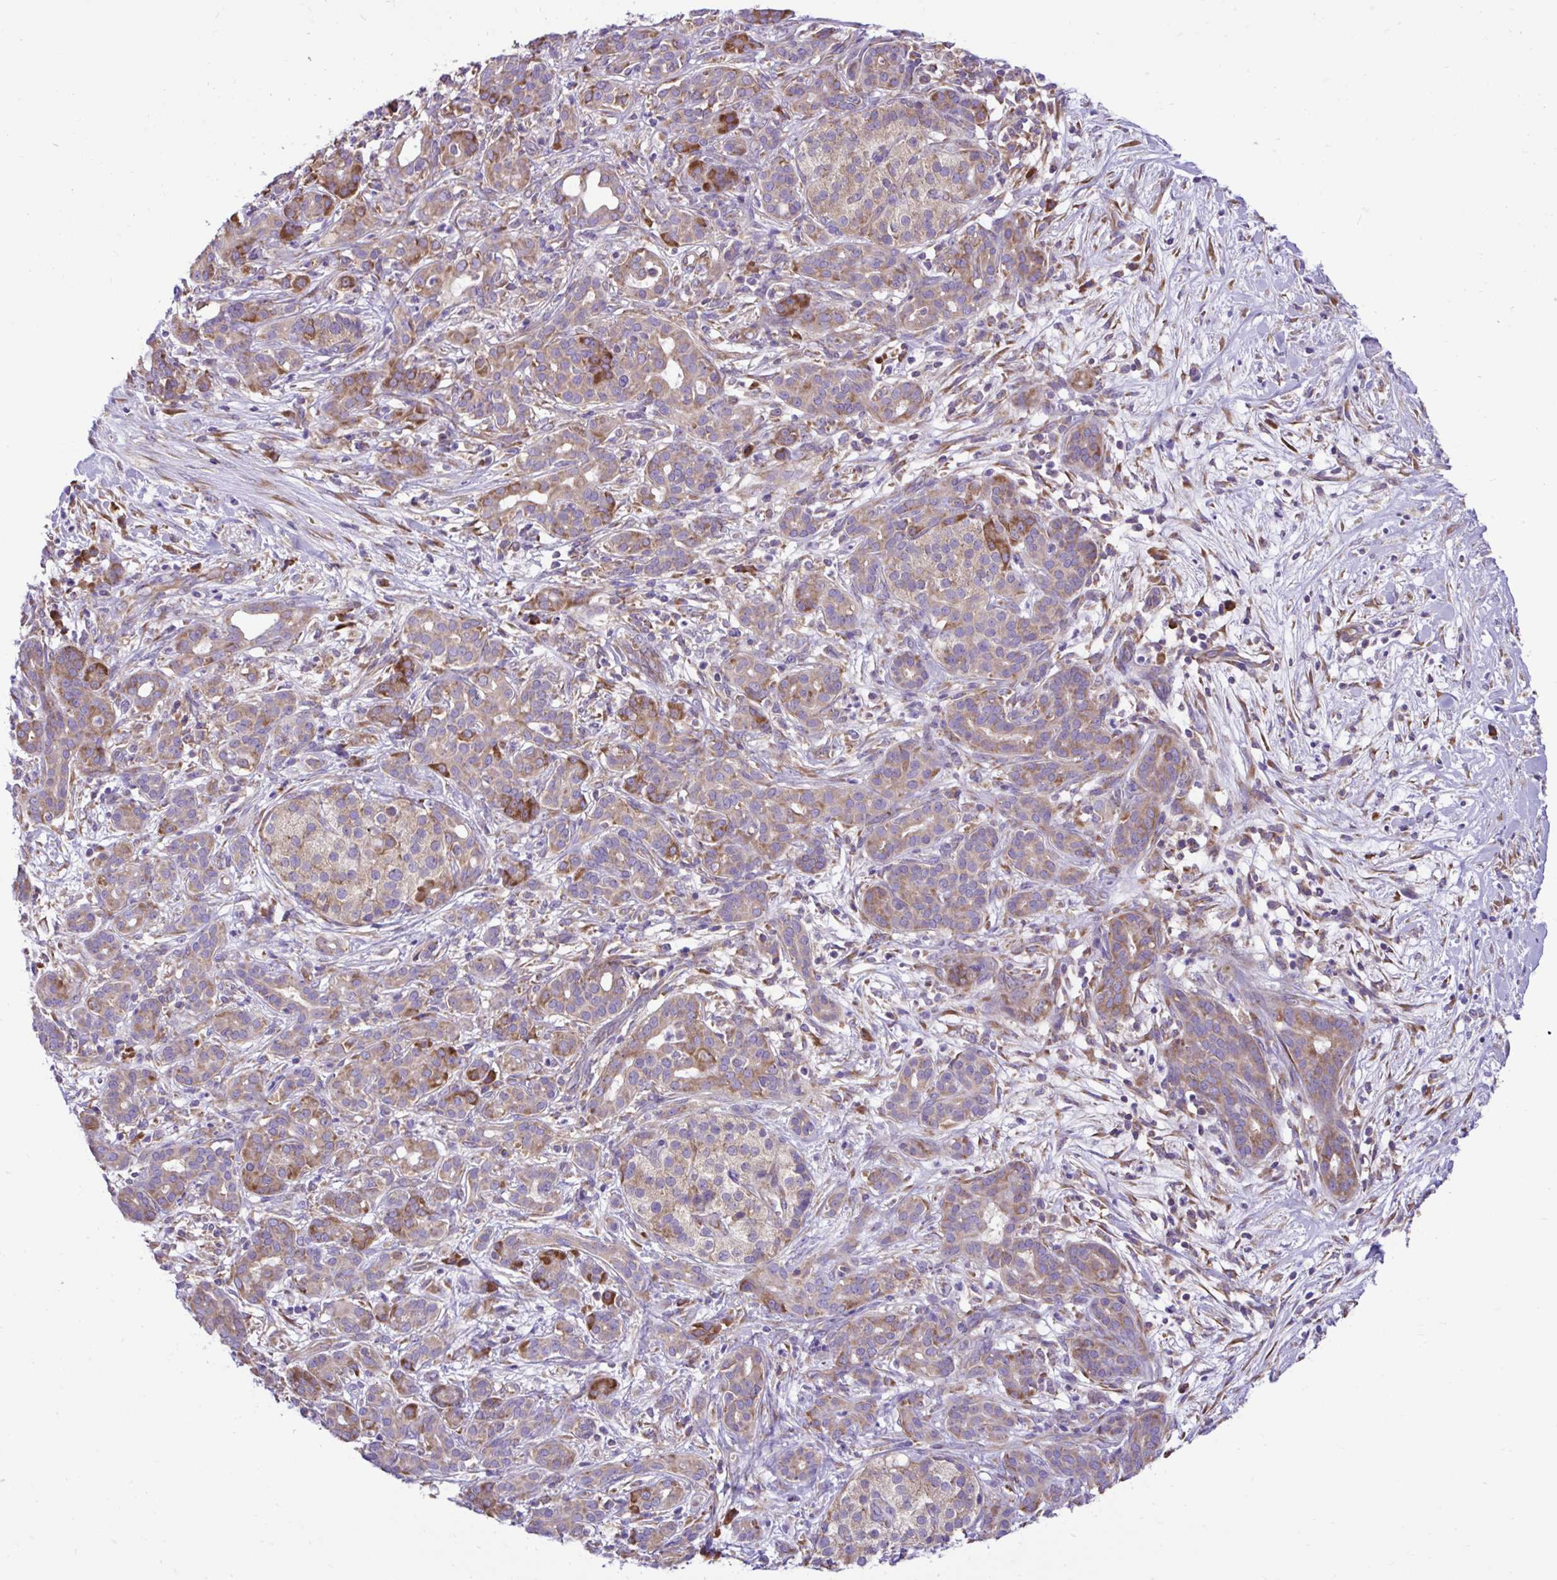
{"staining": {"intensity": "moderate", "quantity": "25%-75%", "location": "cytoplasmic/membranous"}, "tissue": "pancreatic cancer", "cell_type": "Tumor cells", "image_type": "cancer", "snomed": [{"axis": "morphology", "description": "Adenocarcinoma, NOS"}, {"axis": "topography", "description": "Pancreas"}], "caption": "High-magnification brightfield microscopy of adenocarcinoma (pancreatic) stained with DAB (3,3'-diaminobenzidine) (brown) and counterstained with hematoxylin (blue). tumor cells exhibit moderate cytoplasmic/membranous positivity is present in about25%-75% of cells. Immunohistochemistry stains the protein in brown and the nuclei are stained blue.", "gene": "RPL7", "patient": {"sex": "male", "age": 44}}